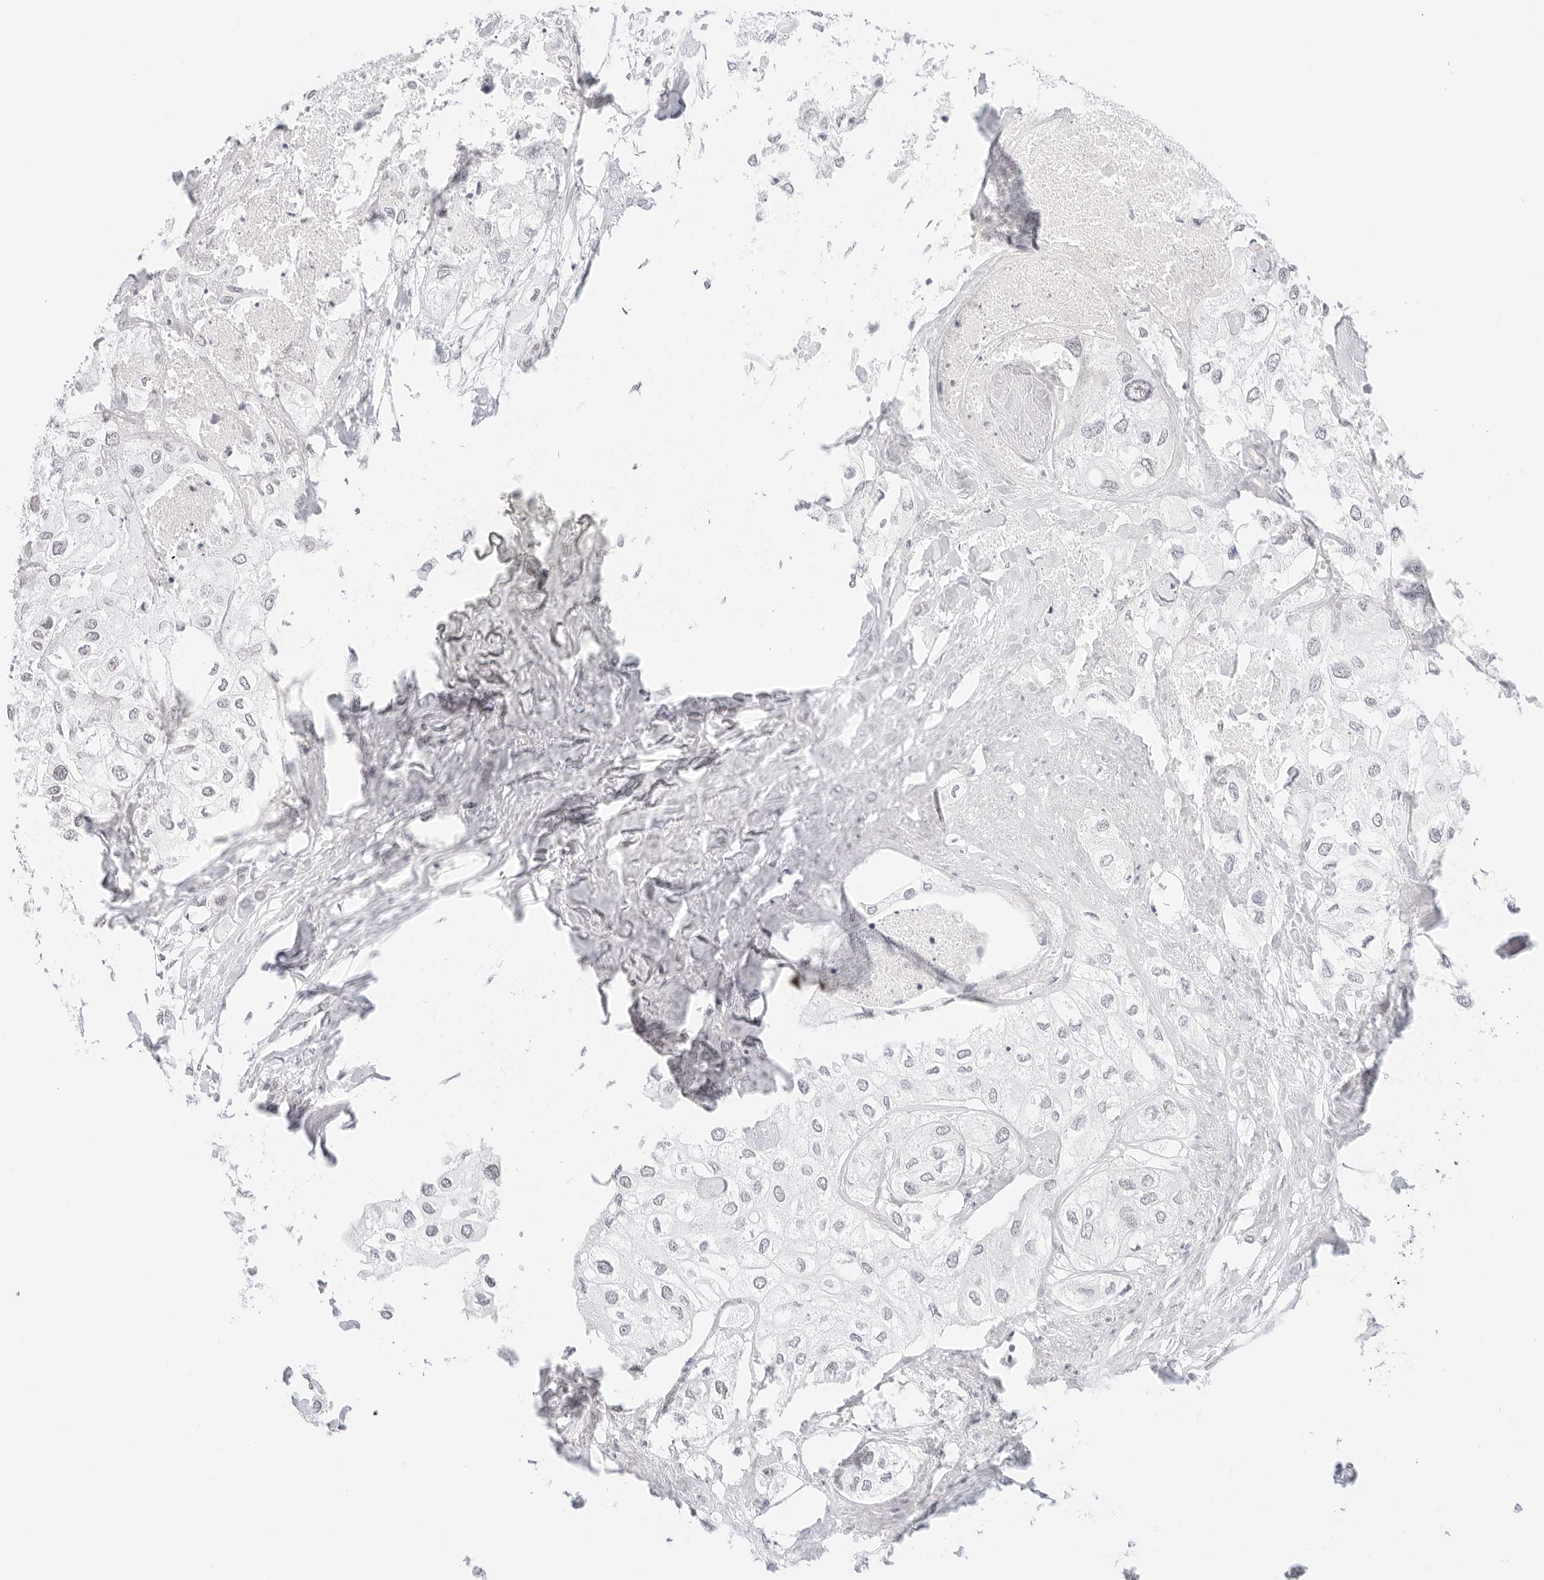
{"staining": {"intensity": "negative", "quantity": "none", "location": "none"}, "tissue": "urothelial cancer", "cell_type": "Tumor cells", "image_type": "cancer", "snomed": [{"axis": "morphology", "description": "Urothelial carcinoma, High grade"}, {"axis": "topography", "description": "Urinary bladder"}], "caption": "Histopathology image shows no protein expression in tumor cells of urothelial cancer tissue.", "gene": "ITGA6", "patient": {"sex": "male", "age": 64}}